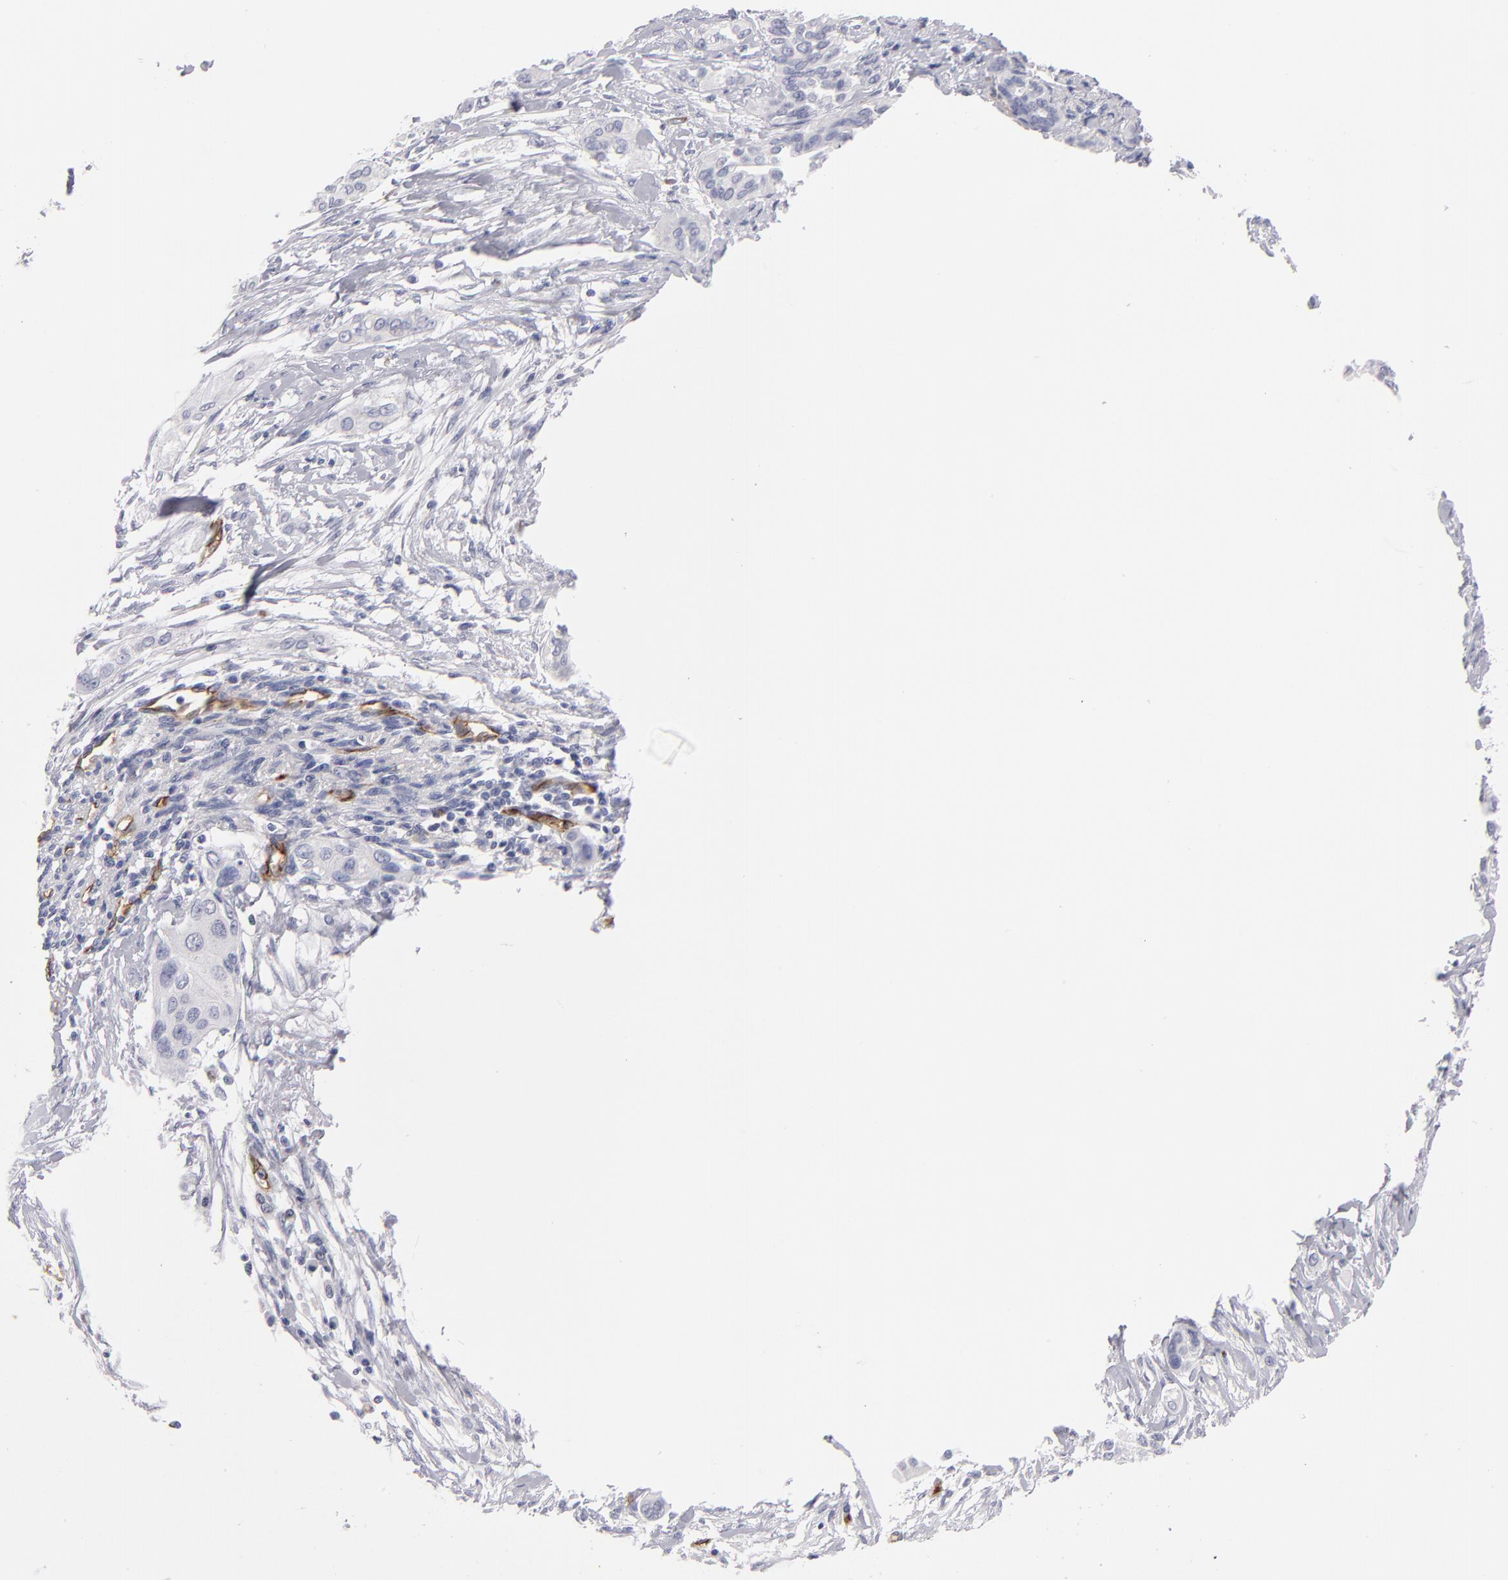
{"staining": {"intensity": "negative", "quantity": "none", "location": "none"}, "tissue": "pancreatic cancer", "cell_type": "Tumor cells", "image_type": "cancer", "snomed": [{"axis": "morphology", "description": "Adenocarcinoma, NOS"}, {"axis": "topography", "description": "Pancreas"}], "caption": "Tumor cells show no significant positivity in adenocarcinoma (pancreatic).", "gene": "PLVAP", "patient": {"sex": "female", "age": 60}}